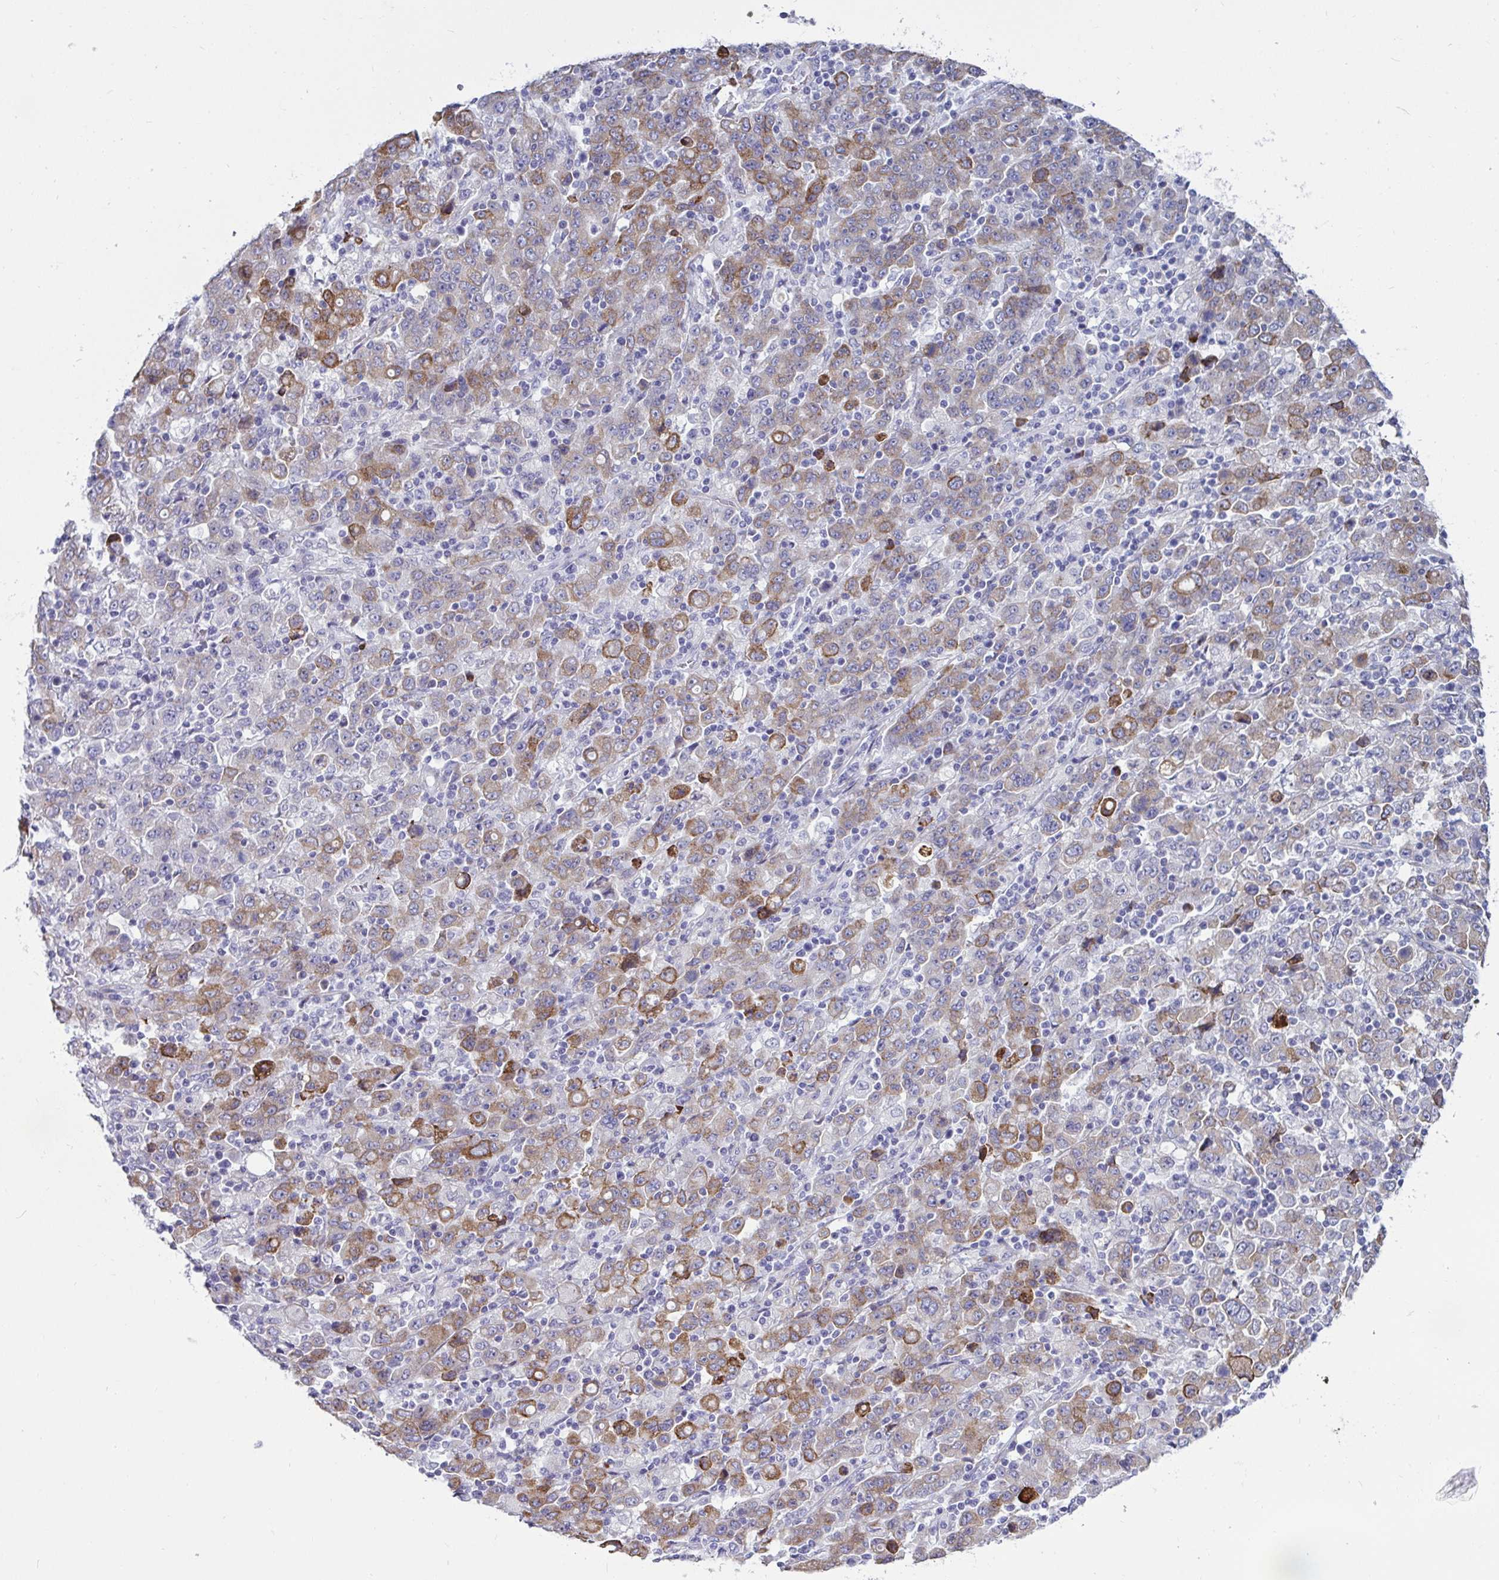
{"staining": {"intensity": "moderate", "quantity": "25%-75%", "location": "cytoplasmic/membranous"}, "tissue": "stomach cancer", "cell_type": "Tumor cells", "image_type": "cancer", "snomed": [{"axis": "morphology", "description": "Adenocarcinoma, NOS"}, {"axis": "topography", "description": "Stomach, upper"}], "caption": "IHC photomicrograph of neoplastic tissue: human stomach adenocarcinoma stained using immunohistochemistry demonstrates medium levels of moderate protein expression localized specifically in the cytoplasmic/membranous of tumor cells, appearing as a cytoplasmic/membranous brown color.", "gene": "TFPI2", "patient": {"sex": "male", "age": 69}}